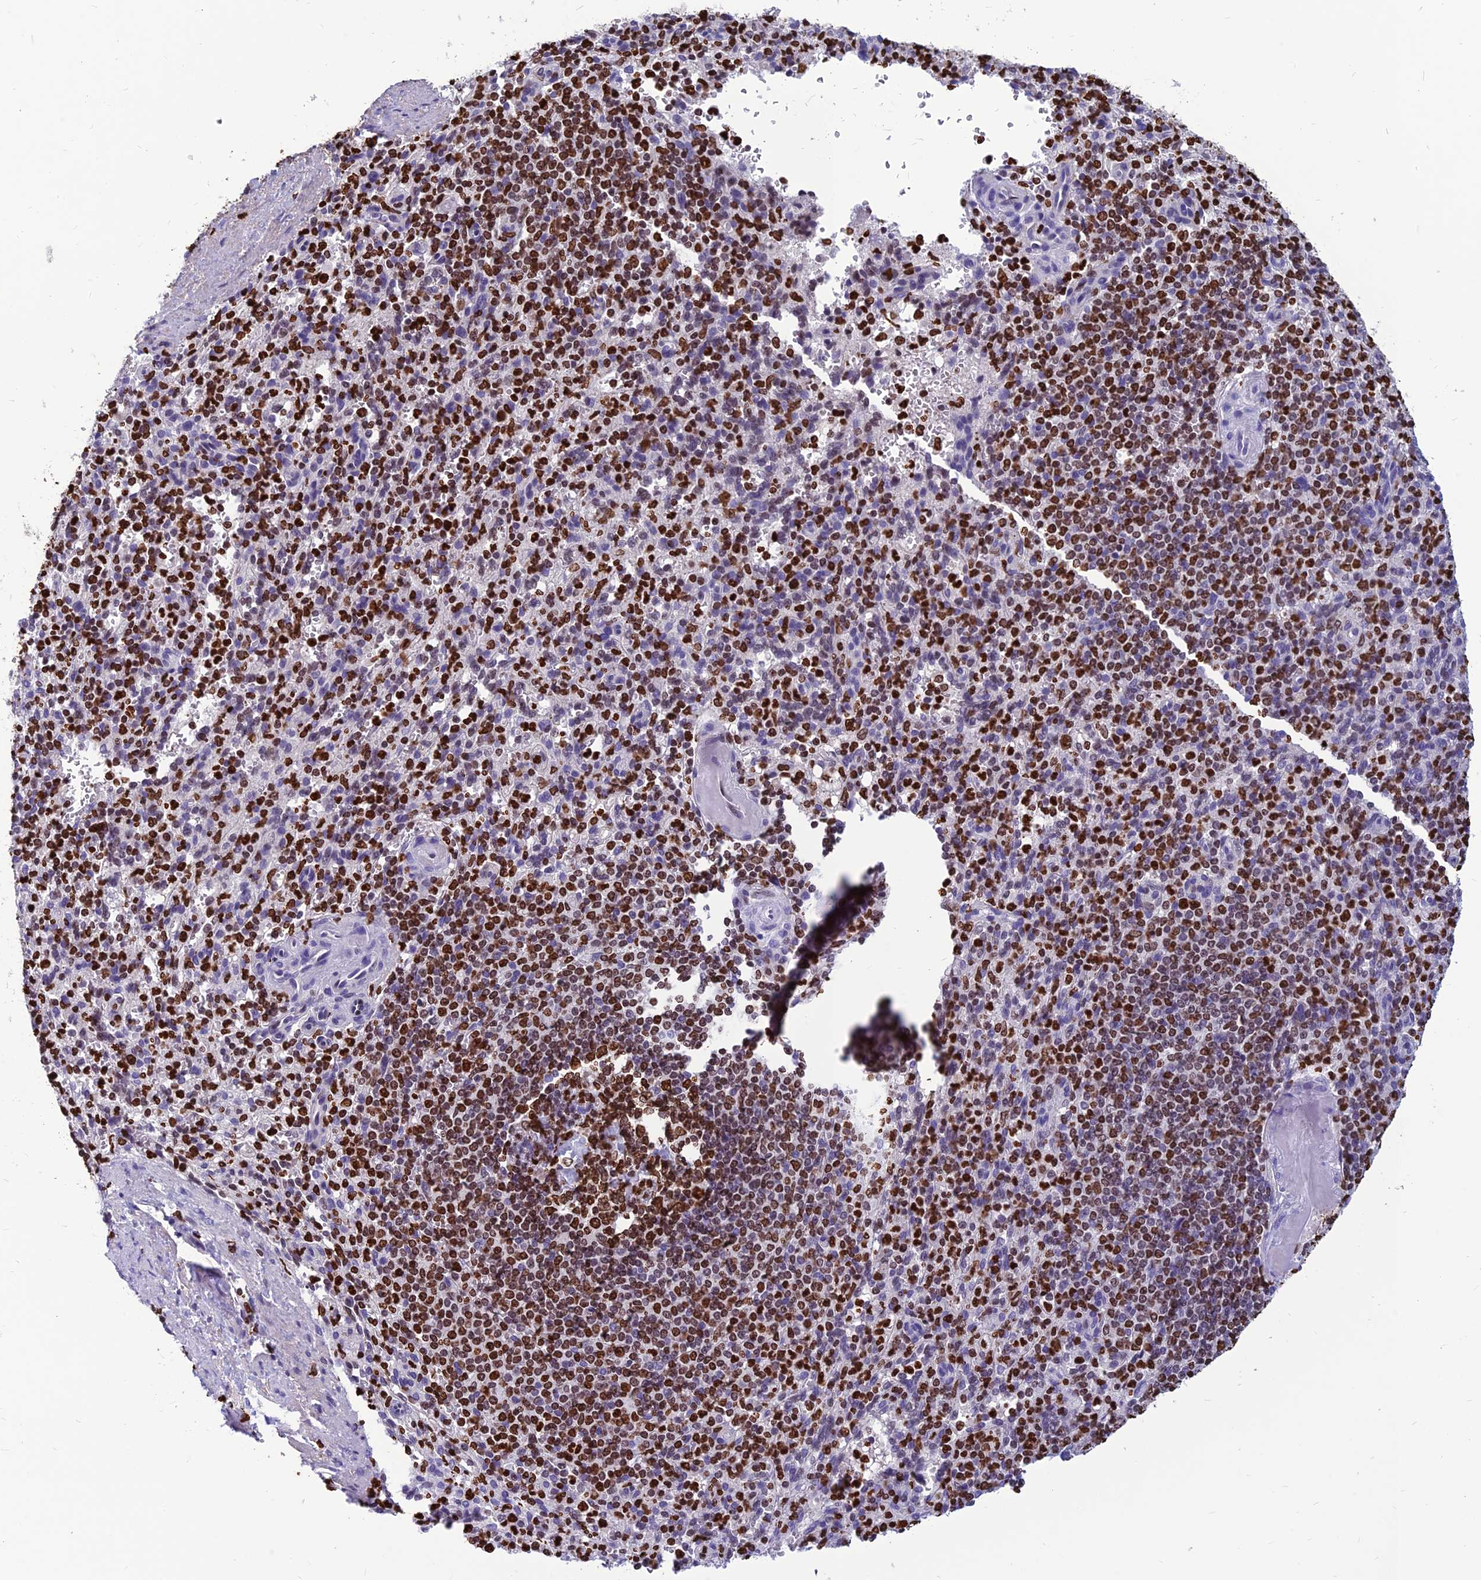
{"staining": {"intensity": "strong", "quantity": ">75%", "location": "nuclear"}, "tissue": "spleen", "cell_type": "Cells in red pulp", "image_type": "normal", "snomed": [{"axis": "morphology", "description": "Normal tissue, NOS"}, {"axis": "topography", "description": "Spleen"}], "caption": "Spleen stained with DAB (3,3'-diaminobenzidine) immunohistochemistry exhibits high levels of strong nuclear expression in approximately >75% of cells in red pulp. Nuclei are stained in blue.", "gene": "AKAP17A", "patient": {"sex": "female", "age": 74}}